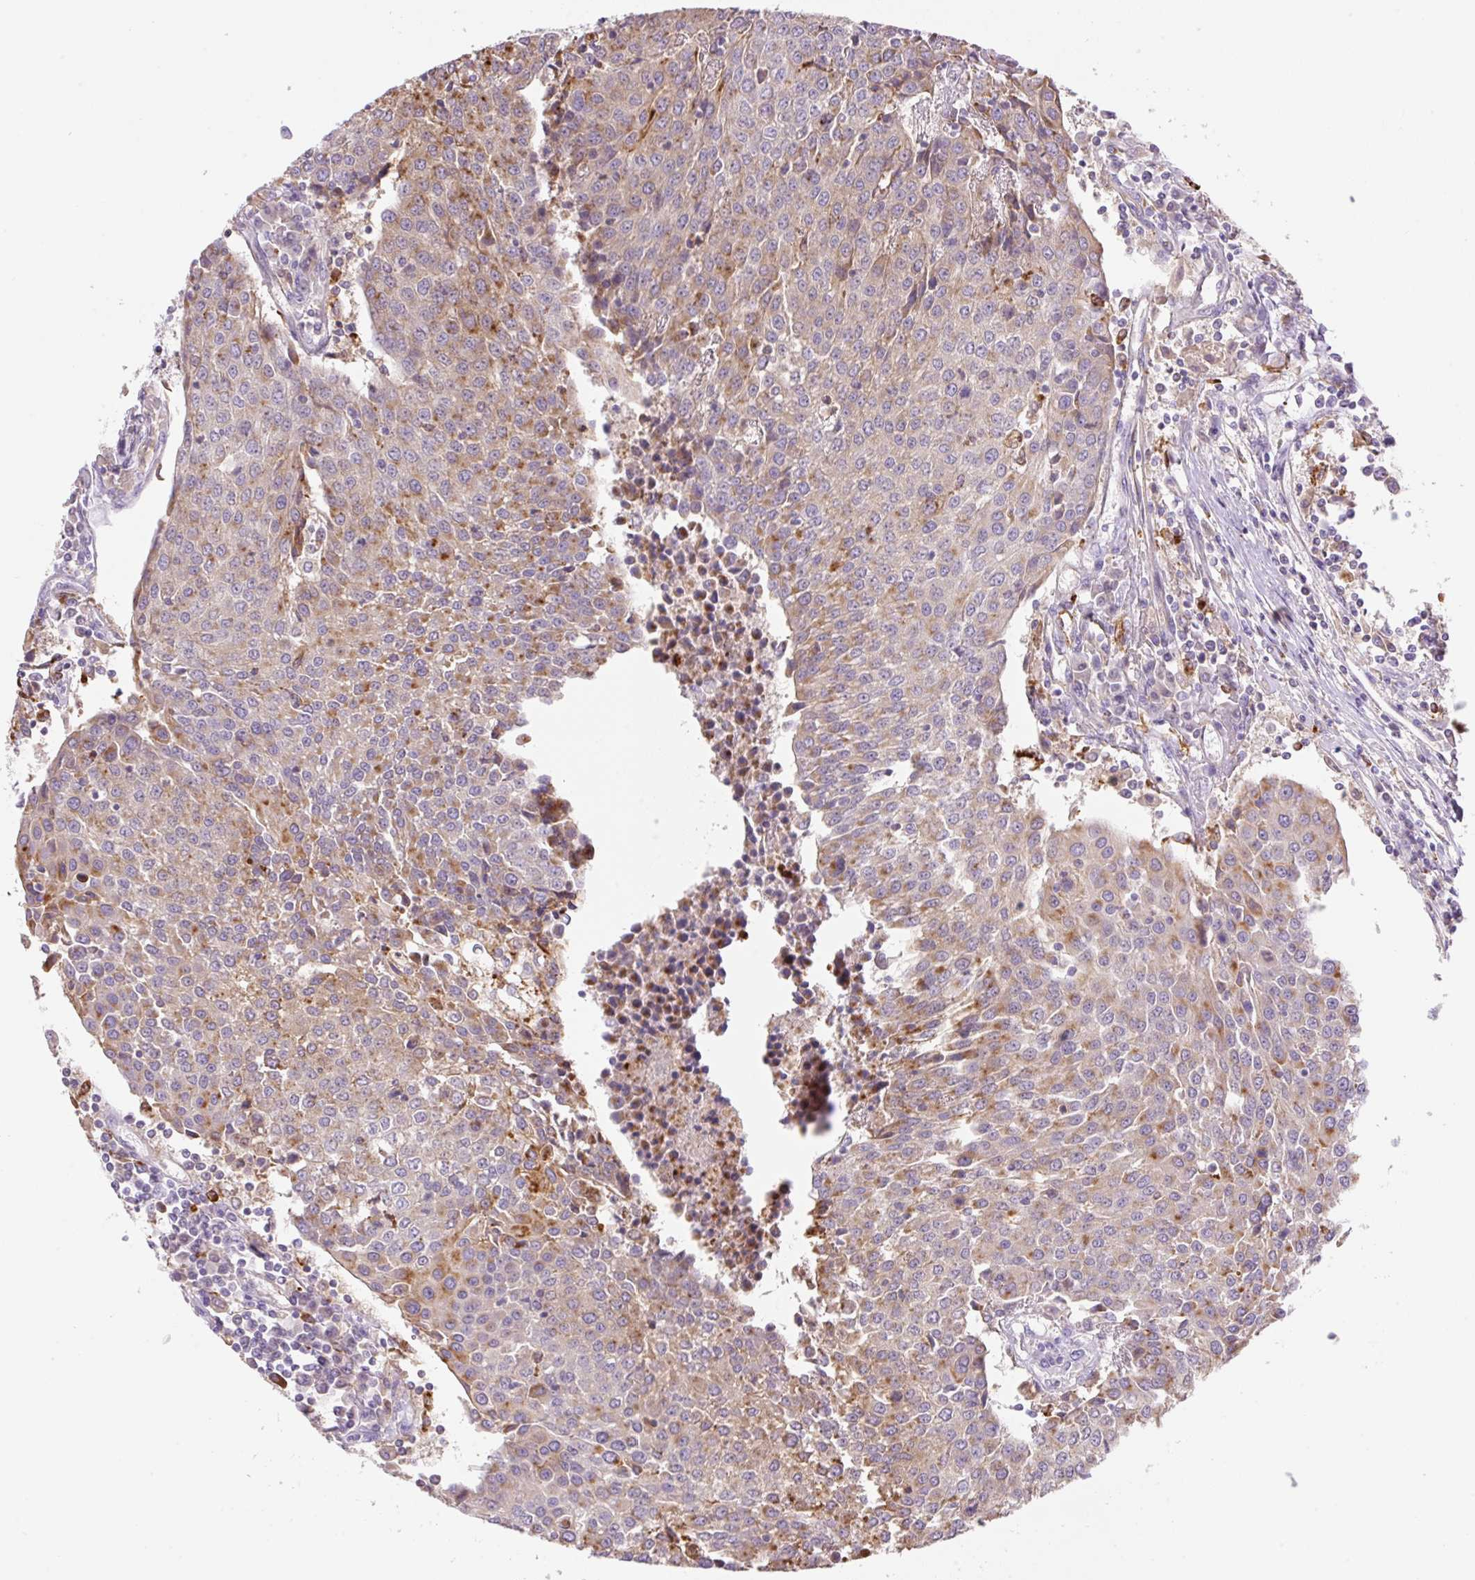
{"staining": {"intensity": "moderate", "quantity": "<25%", "location": "cytoplasmic/membranous"}, "tissue": "urothelial cancer", "cell_type": "Tumor cells", "image_type": "cancer", "snomed": [{"axis": "morphology", "description": "Urothelial carcinoma, High grade"}, {"axis": "topography", "description": "Urinary bladder"}], "caption": "IHC of urothelial cancer displays low levels of moderate cytoplasmic/membranous positivity in about <25% of tumor cells.", "gene": "TDRD15", "patient": {"sex": "female", "age": 85}}